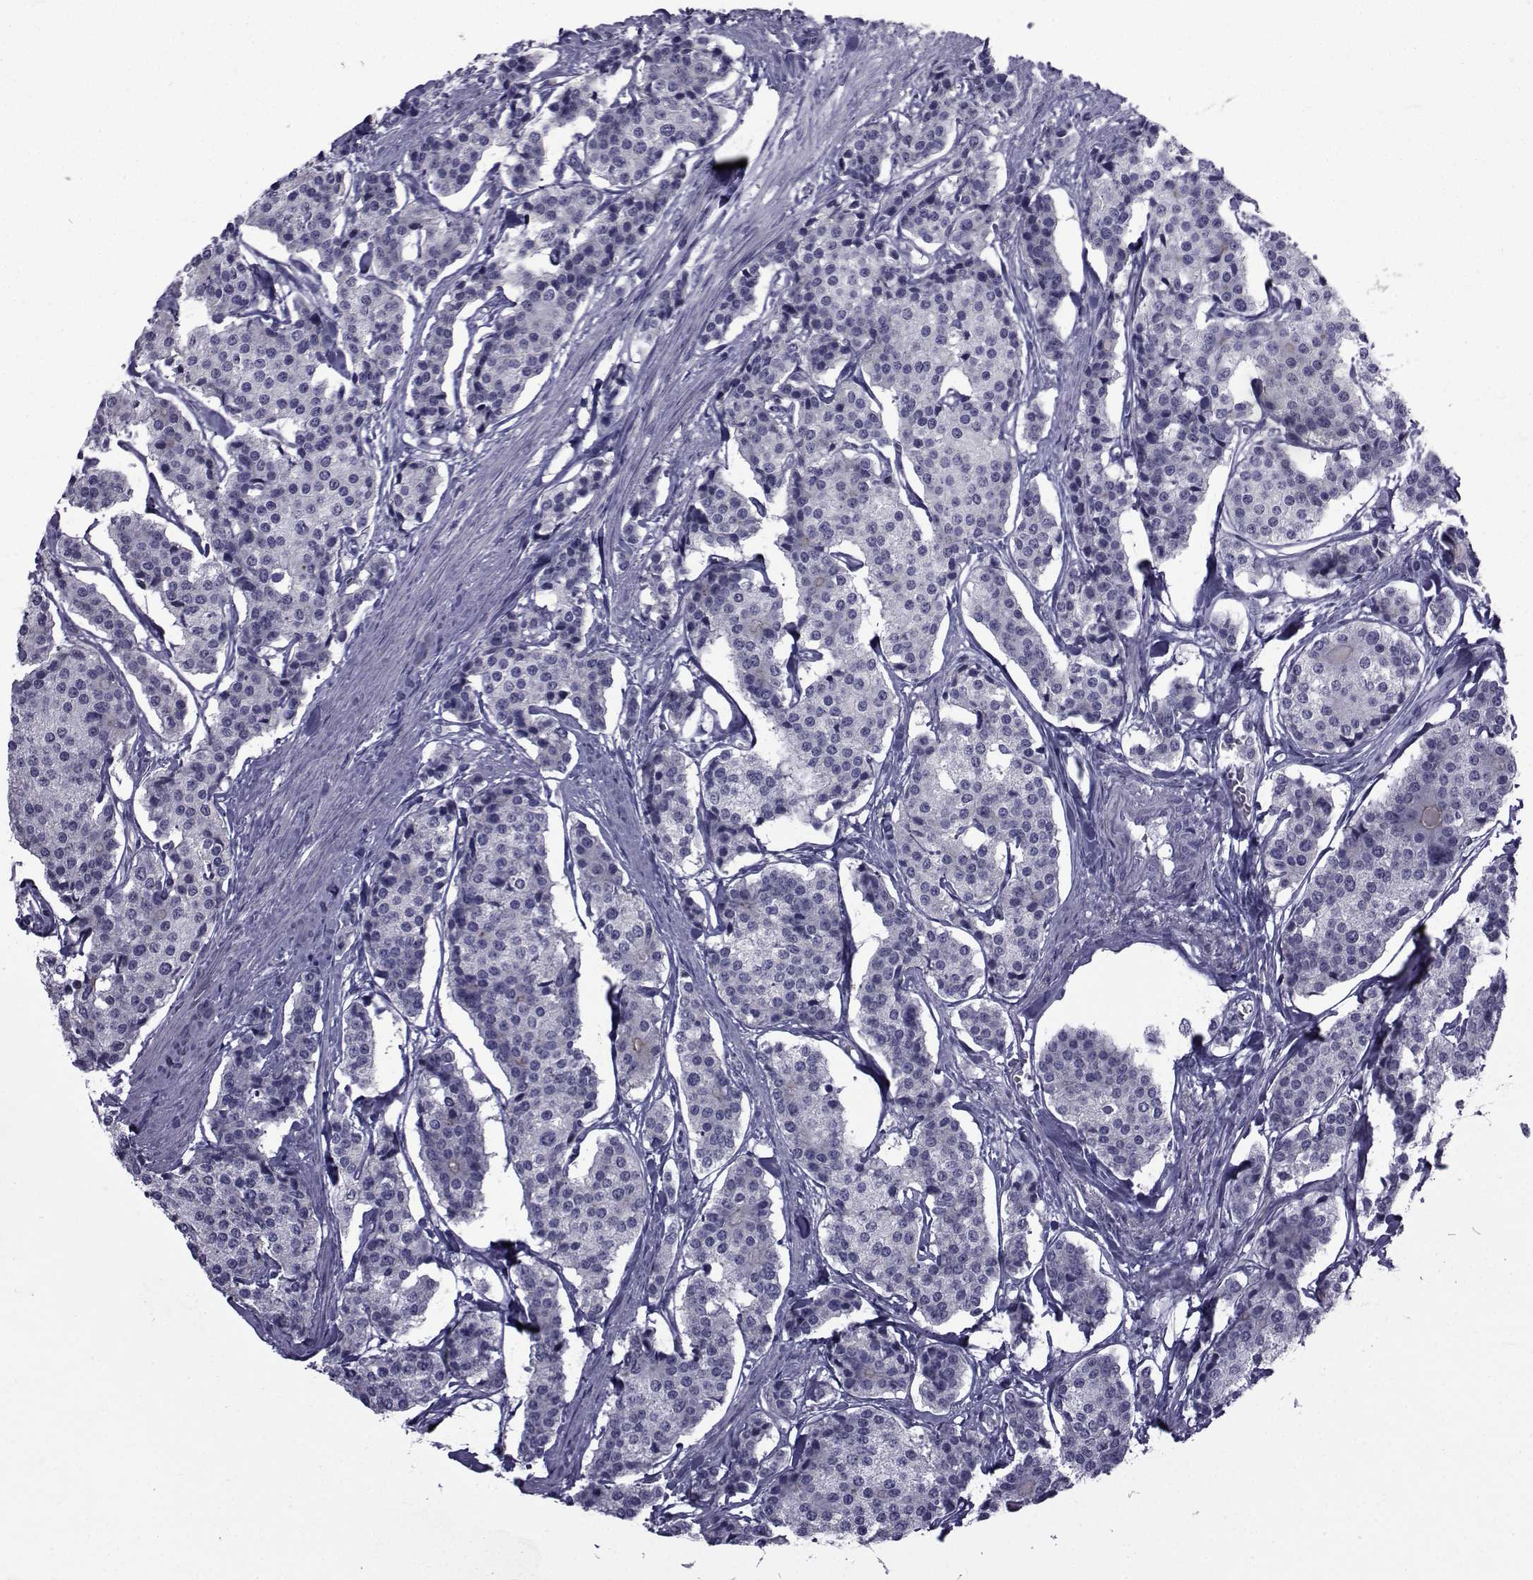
{"staining": {"intensity": "negative", "quantity": "none", "location": "none"}, "tissue": "carcinoid", "cell_type": "Tumor cells", "image_type": "cancer", "snomed": [{"axis": "morphology", "description": "Carcinoid, malignant, NOS"}, {"axis": "topography", "description": "Small intestine"}], "caption": "The histopathology image demonstrates no staining of tumor cells in carcinoid.", "gene": "PDE6H", "patient": {"sex": "female", "age": 65}}